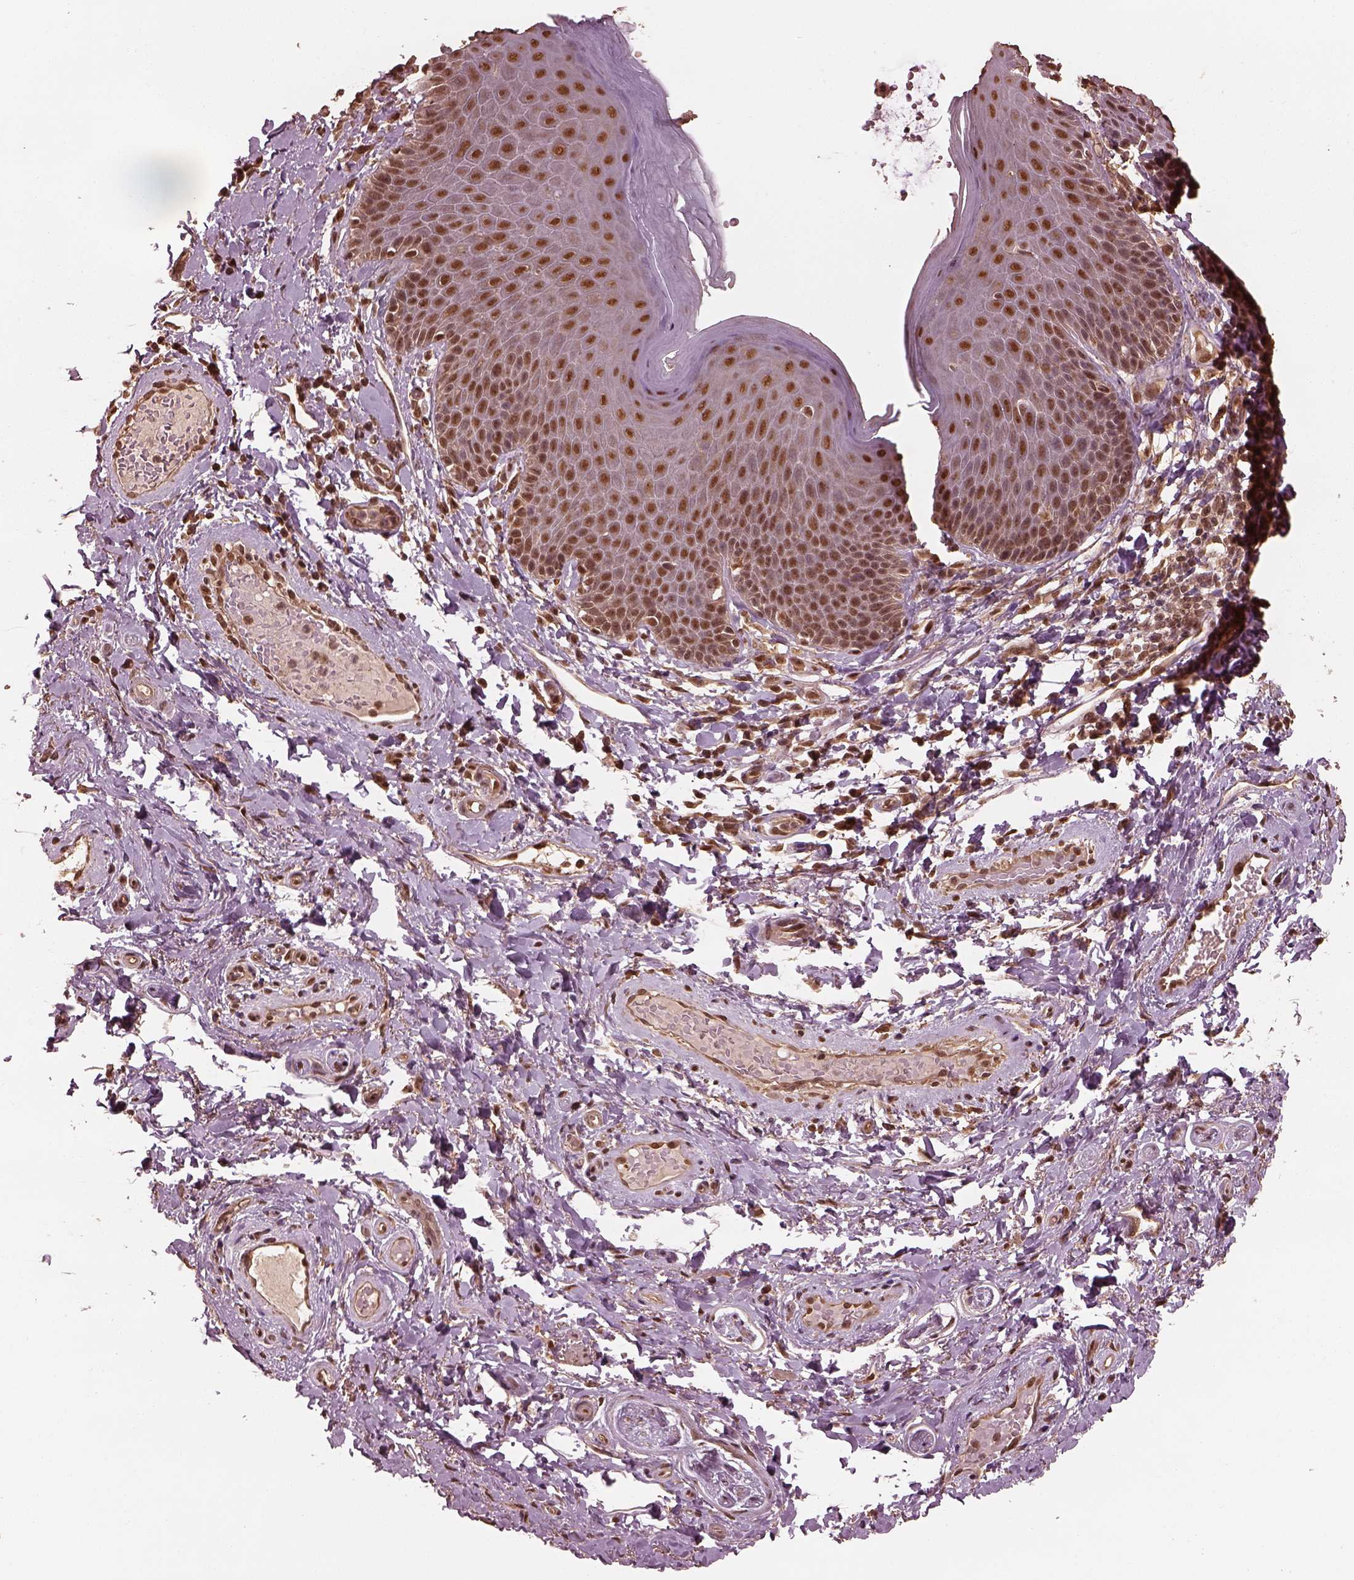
{"staining": {"intensity": "strong", "quantity": ">75%", "location": "nuclear"}, "tissue": "skin", "cell_type": "Epidermal cells", "image_type": "normal", "snomed": [{"axis": "morphology", "description": "Normal tissue, NOS"}, {"axis": "topography", "description": "Anal"}, {"axis": "topography", "description": "Peripheral nerve tissue"}], "caption": "Skin stained with DAB (3,3'-diaminobenzidine) IHC exhibits high levels of strong nuclear positivity in approximately >75% of epidermal cells. (Stains: DAB in brown, nuclei in blue, Microscopy: brightfield microscopy at high magnification).", "gene": "PSMC5", "patient": {"sex": "male", "age": 51}}